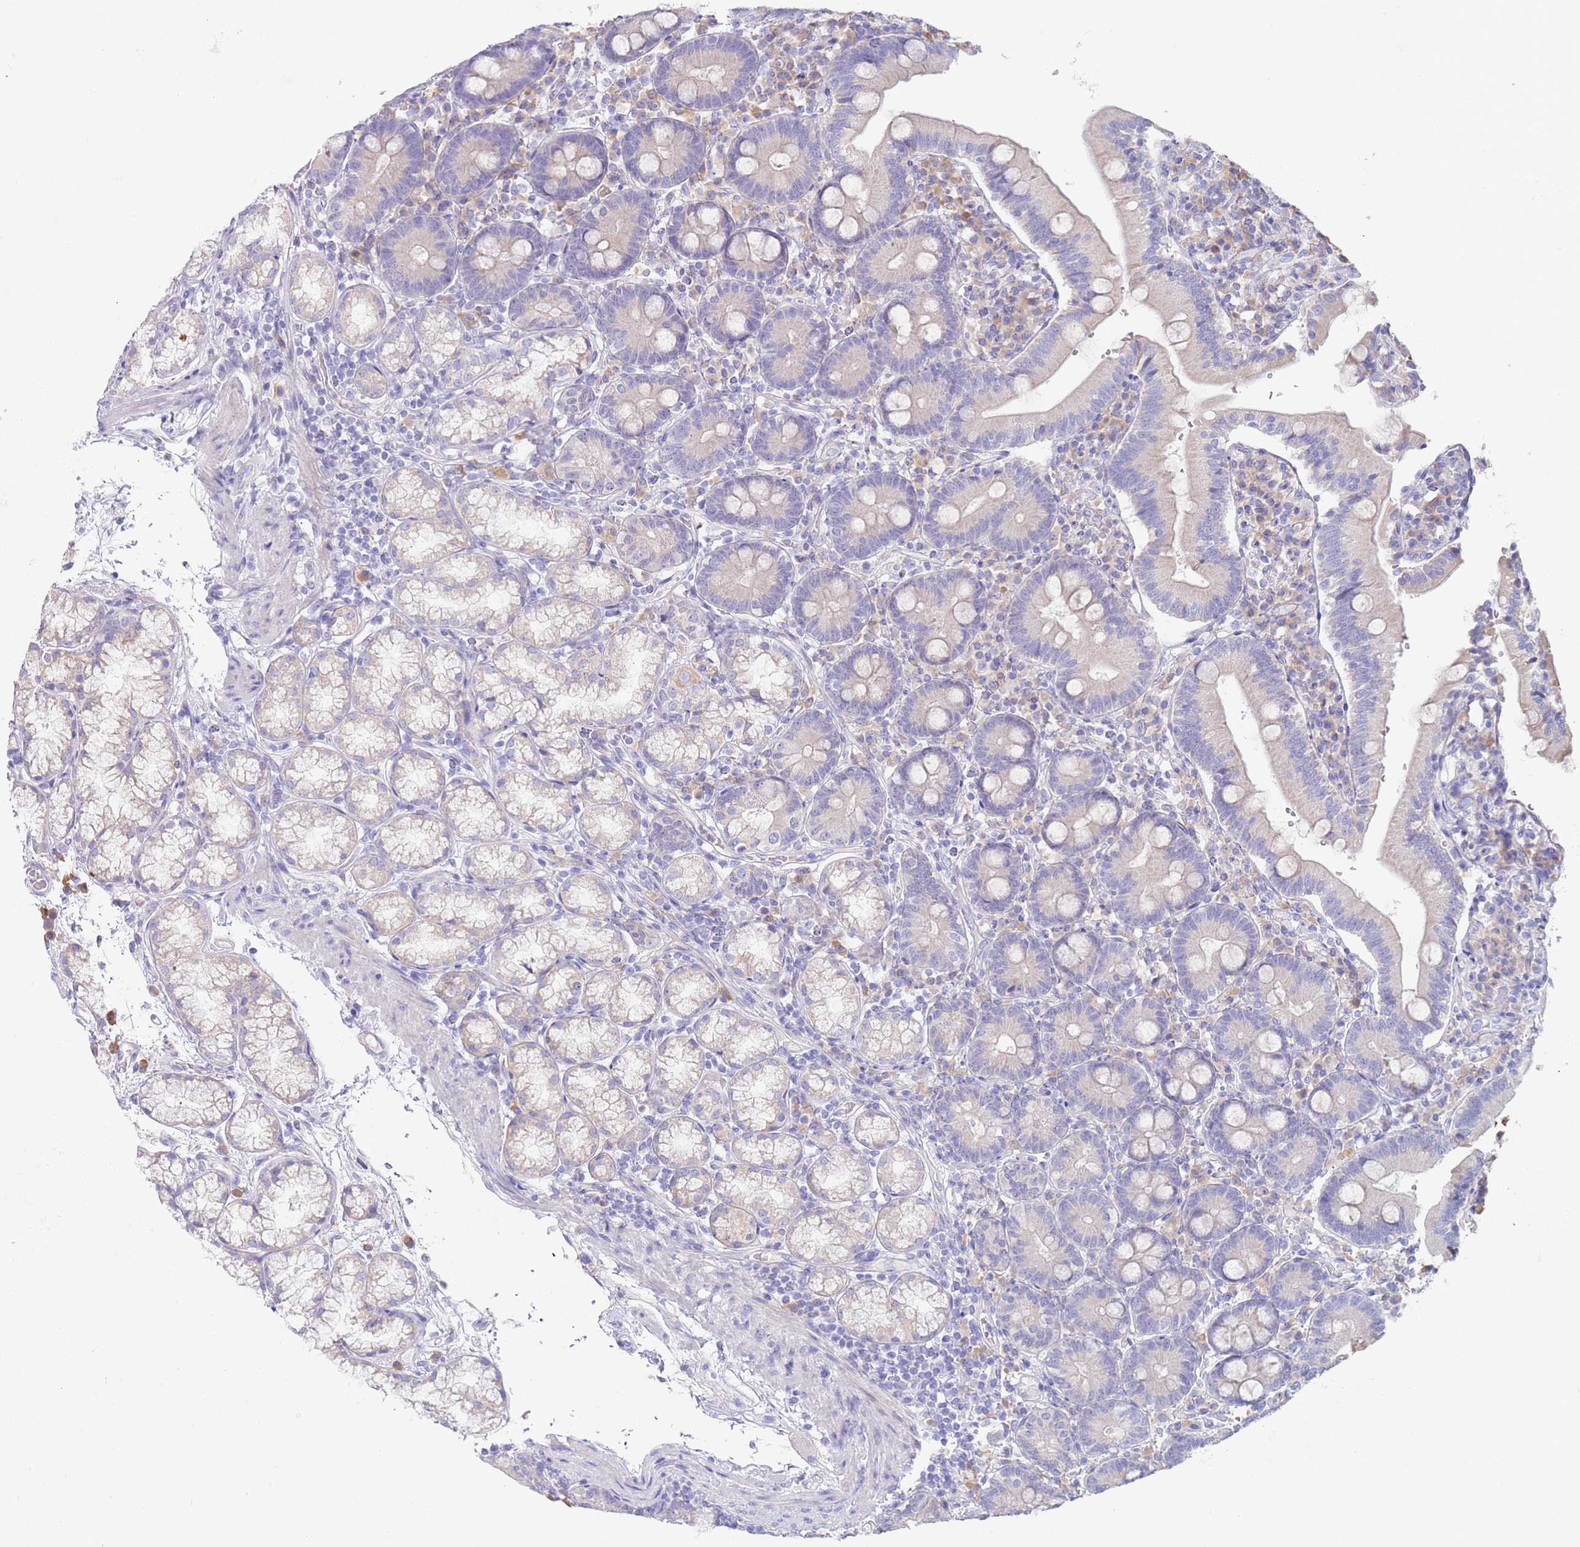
{"staining": {"intensity": "weak", "quantity": "<25%", "location": "cytoplasmic/membranous"}, "tissue": "duodenum", "cell_type": "Glandular cells", "image_type": "normal", "snomed": [{"axis": "morphology", "description": "Normal tissue, NOS"}, {"axis": "topography", "description": "Duodenum"}], "caption": "Photomicrograph shows no protein expression in glandular cells of normal duodenum.", "gene": "CCDC149", "patient": {"sex": "female", "age": 67}}